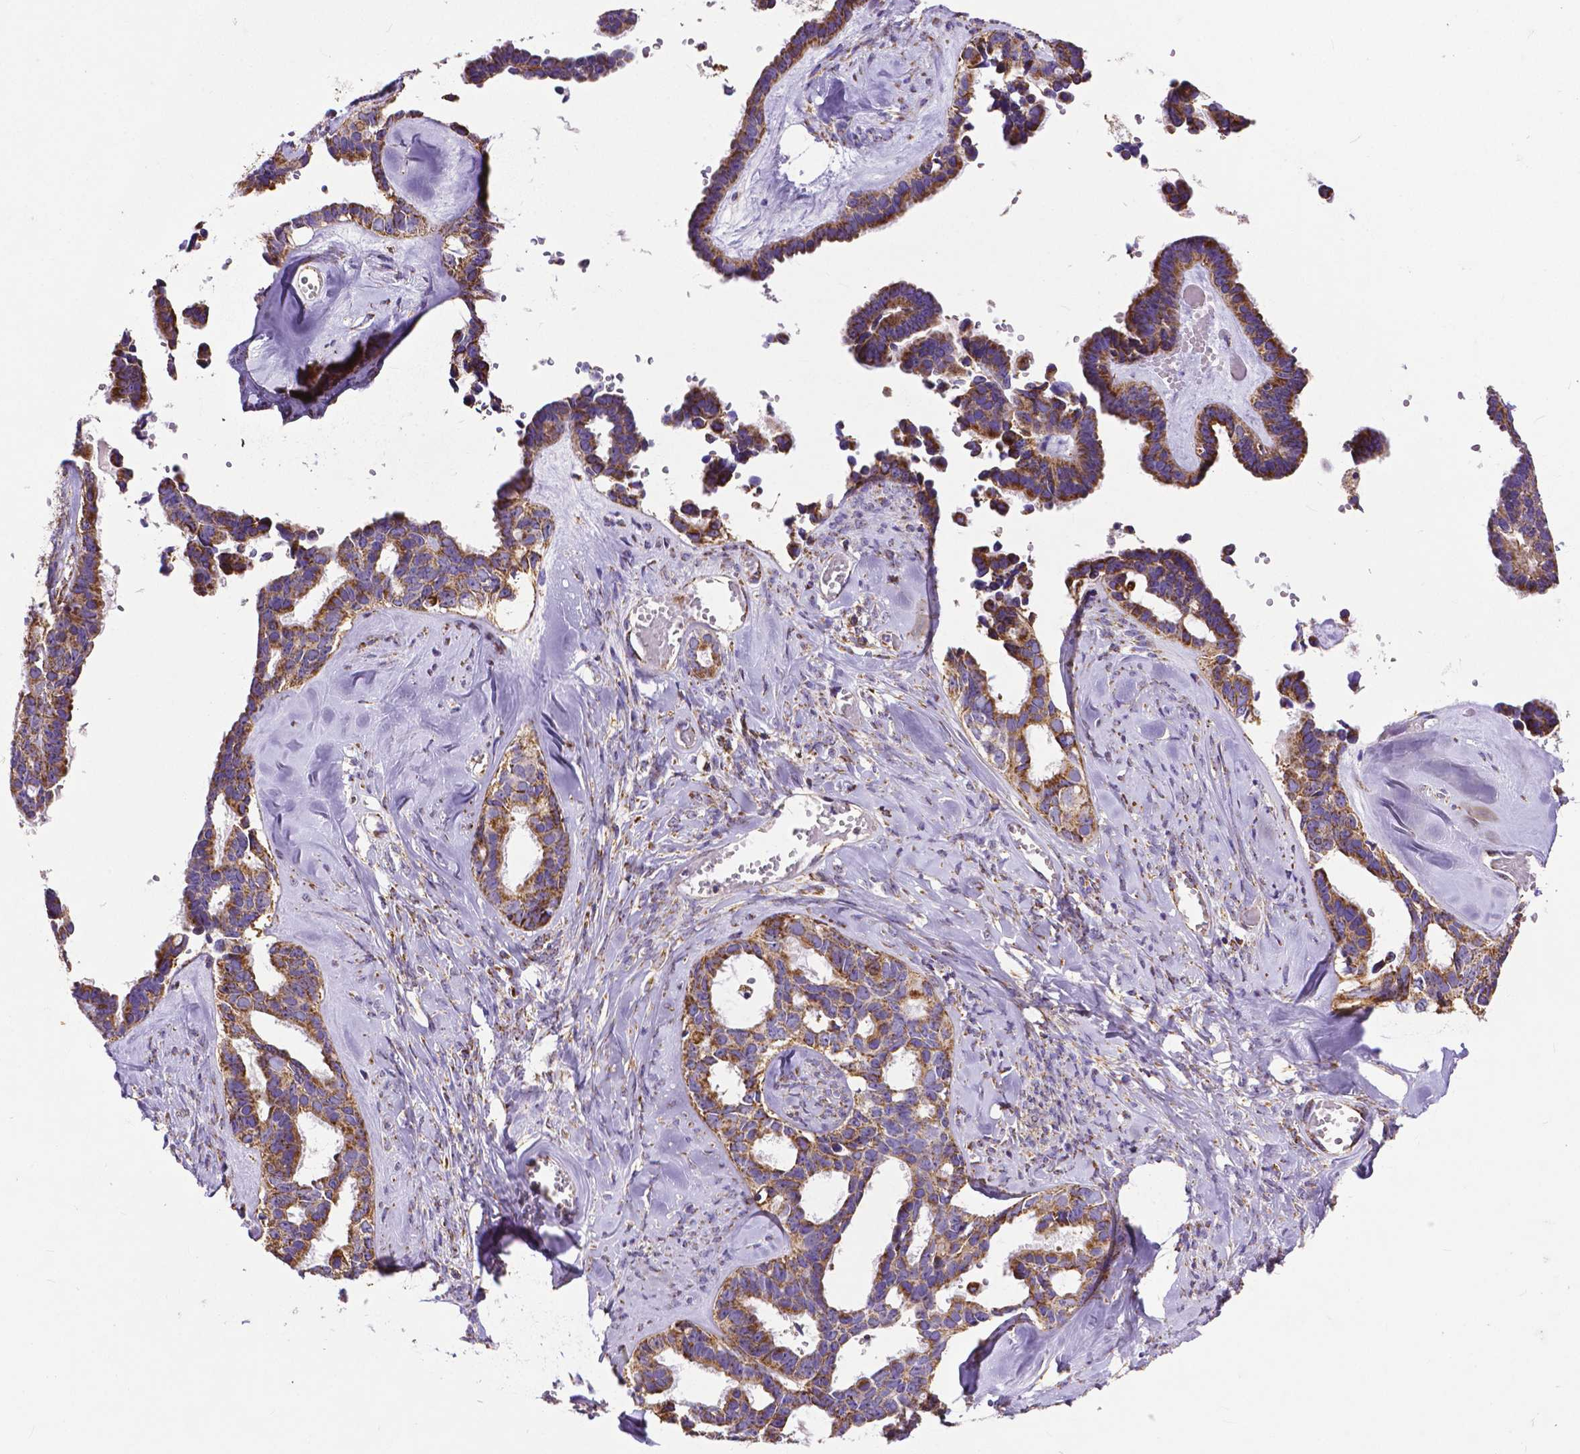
{"staining": {"intensity": "moderate", "quantity": ">75%", "location": "cytoplasmic/membranous"}, "tissue": "ovarian cancer", "cell_type": "Tumor cells", "image_type": "cancer", "snomed": [{"axis": "morphology", "description": "Cystadenocarcinoma, serous, NOS"}, {"axis": "topography", "description": "Ovary"}], "caption": "Protein staining of ovarian cancer tissue displays moderate cytoplasmic/membranous staining in about >75% of tumor cells.", "gene": "MACC1", "patient": {"sex": "female", "age": 69}}